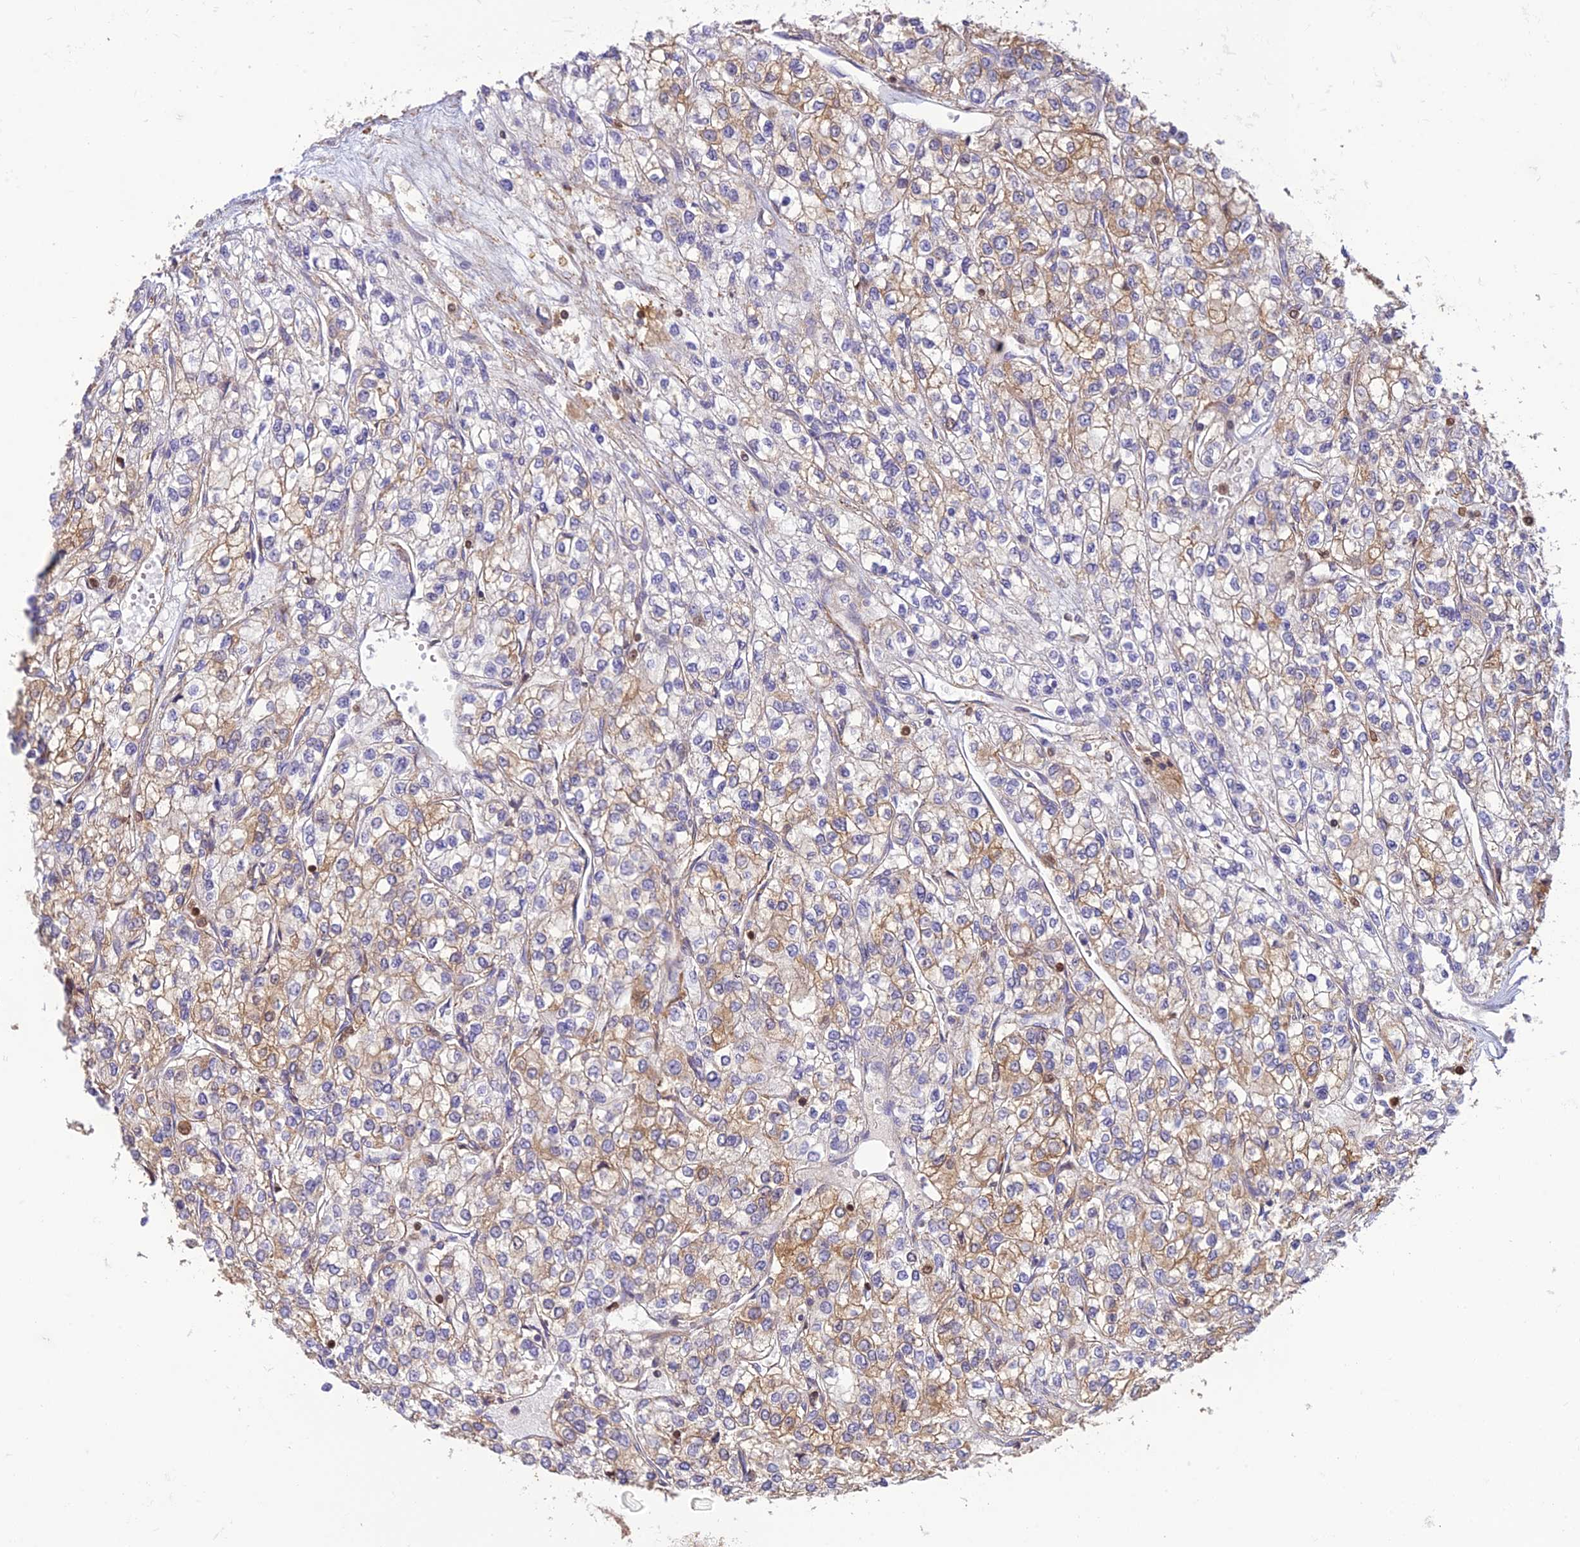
{"staining": {"intensity": "weak", "quantity": "25%-75%", "location": "cytoplasmic/membranous"}, "tissue": "renal cancer", "cell_type": "Tumor cells", "image_type": "cancer", "snomed": [{"axis": "morphology", "description": "Adenocarcinoma, NOS"}, {"axis": "topography", "description": "Kidney"}], "caption": "Immunohistochemistry (IHC) histopathology image of adenocarcinoma (renal) stained for a protein (brown), which displays low levels of weak cytoplasmic/membranous staining in approximately 25%-75% of tumor cells.", "gene": "HPSE2", "patient": {"sex": "male", "age": 80}}